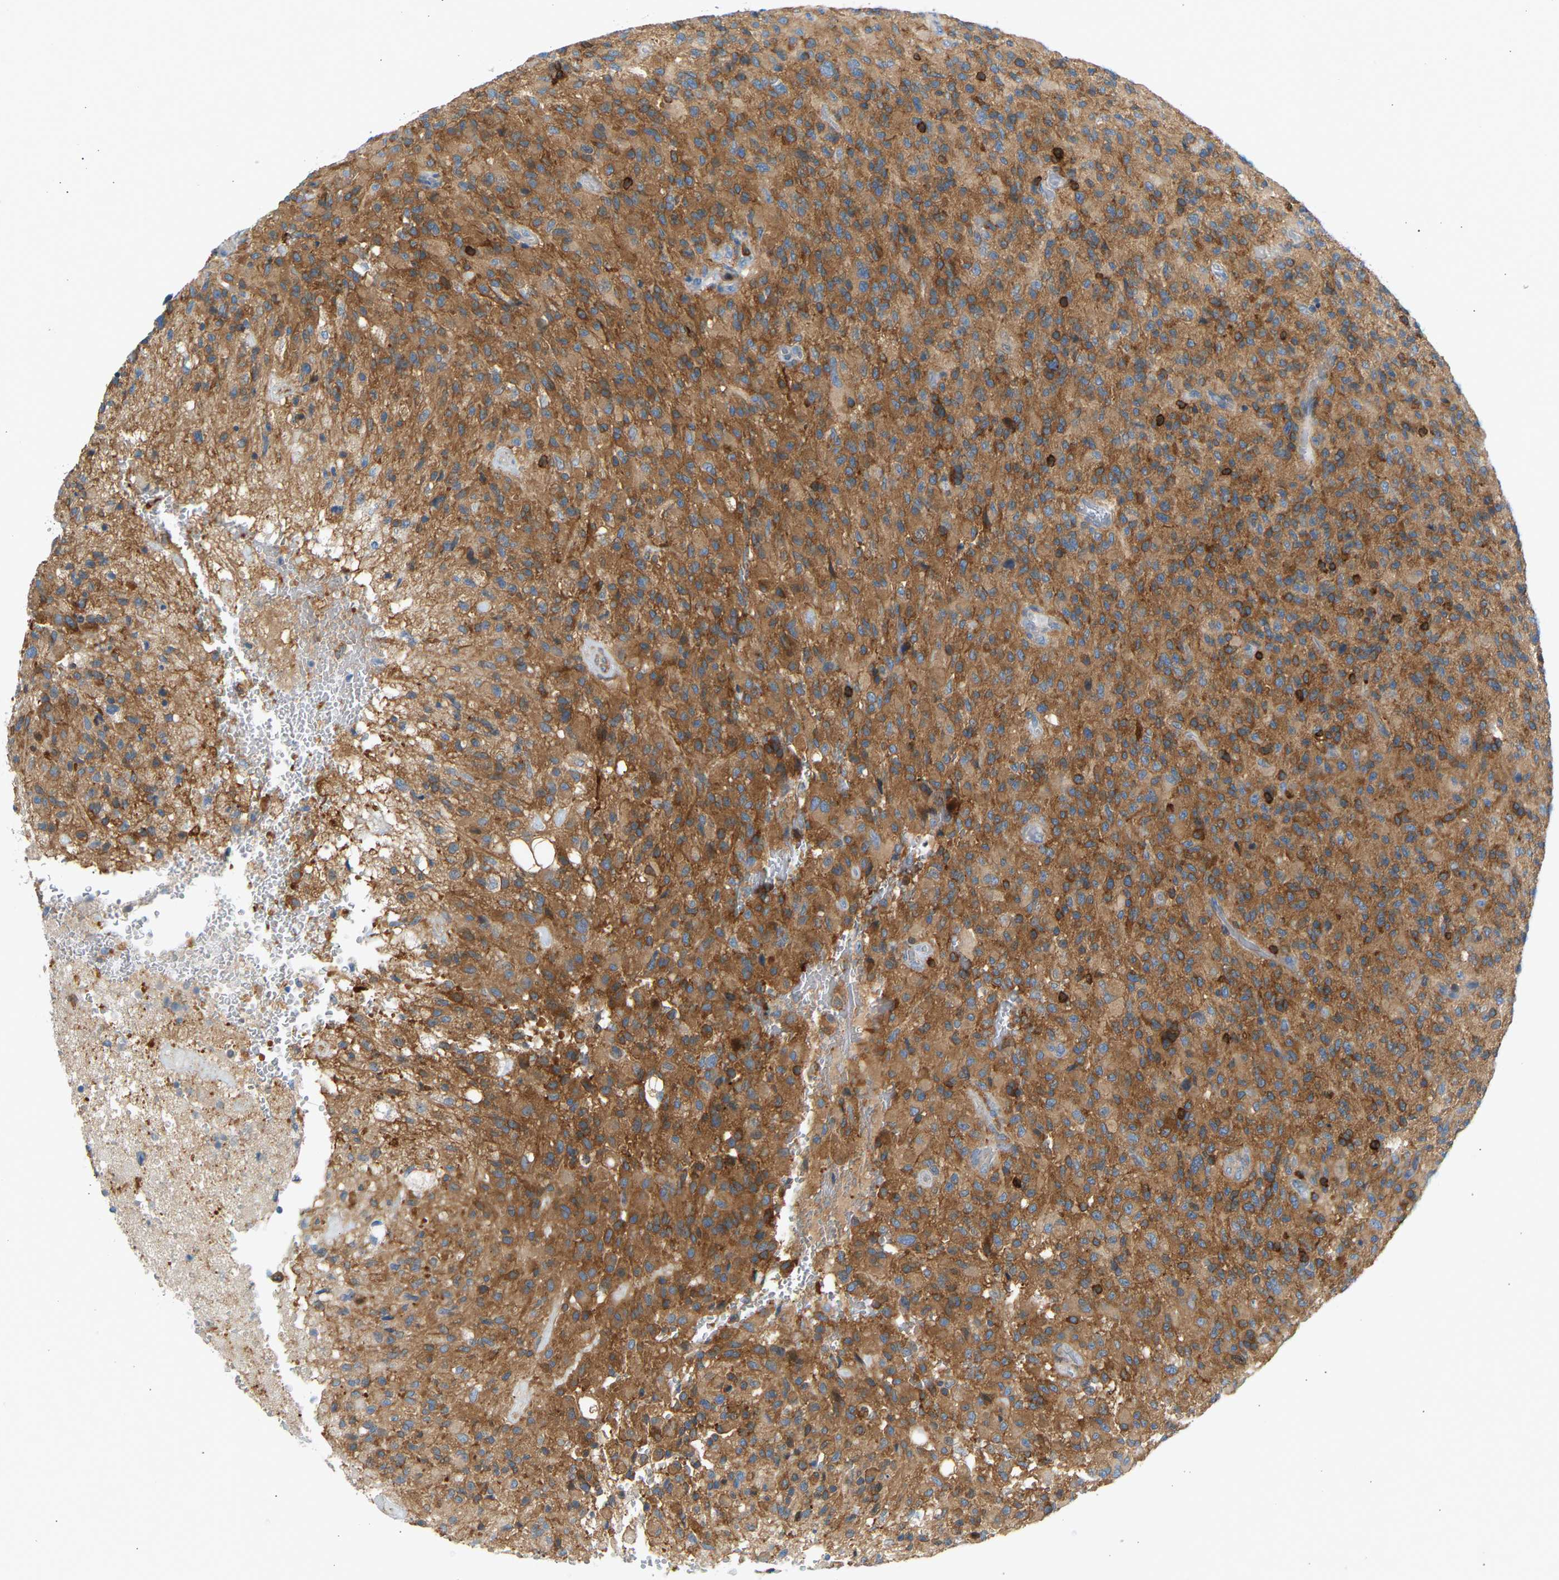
{"staining": {"intensity": "moderate", "quantity": ">75%", "location": "cytoplasmic/membranous"}, "tissue": "glioma", "cell_type": "Tumor cells", "image_type": "cancer", "snomed": [{"axis": "morphology", "description": "Glioma, malignant, High grade"}, {"axis": "topography", "description": "Brain"}], "caption": "Malignant high-grade glioma stained for a protein shows moderate cytoplasmic/membranous positivity in tumor cells. (Brightfield microscopy of DAB IHC at high magnification).", "gene": "FNBP1", "patient": {"sex": "male", "age": 71}}